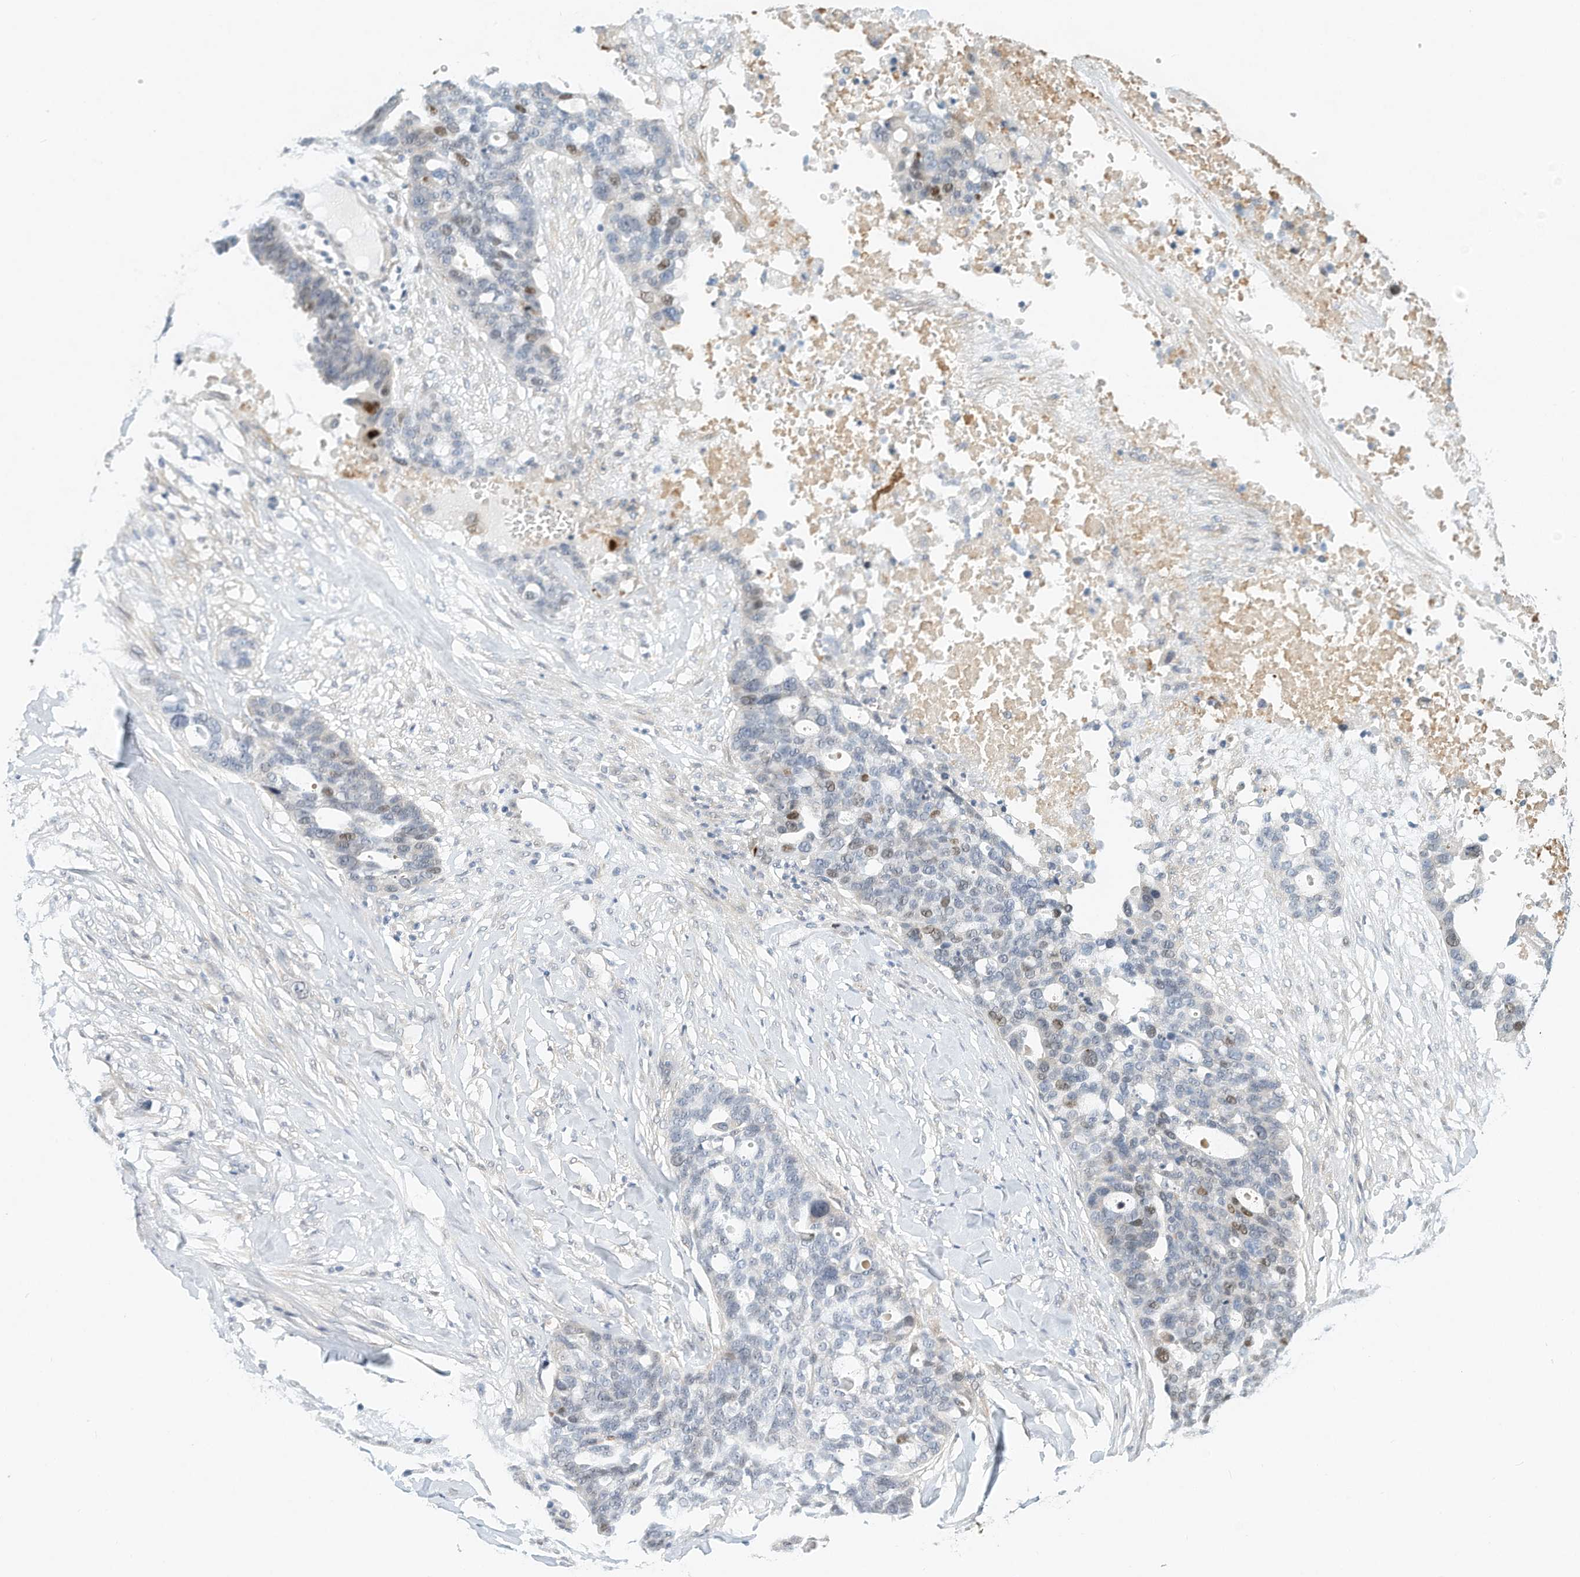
{"staining": {"intensity": "moderate", "quantity": "<25%", "location": "nuclear"}, "tissue": "ovarian cancer", "cell_type": "Tumor cells", "image_type": "cancer", "snomed": [{"axis": "morphology", "description": "Cystadenocarcinoma, serous, NOS"}, {"axis": "topography", "description": "Ovary"}], "caption": "Human ovarian serous cystadenocarcinoma stained with a brown dye exhibits moderate nuclear positive expression in about <25% of tumor cells.", "gene": "ARHGAP28", "patient": {"sex": "female", "age": 59}}